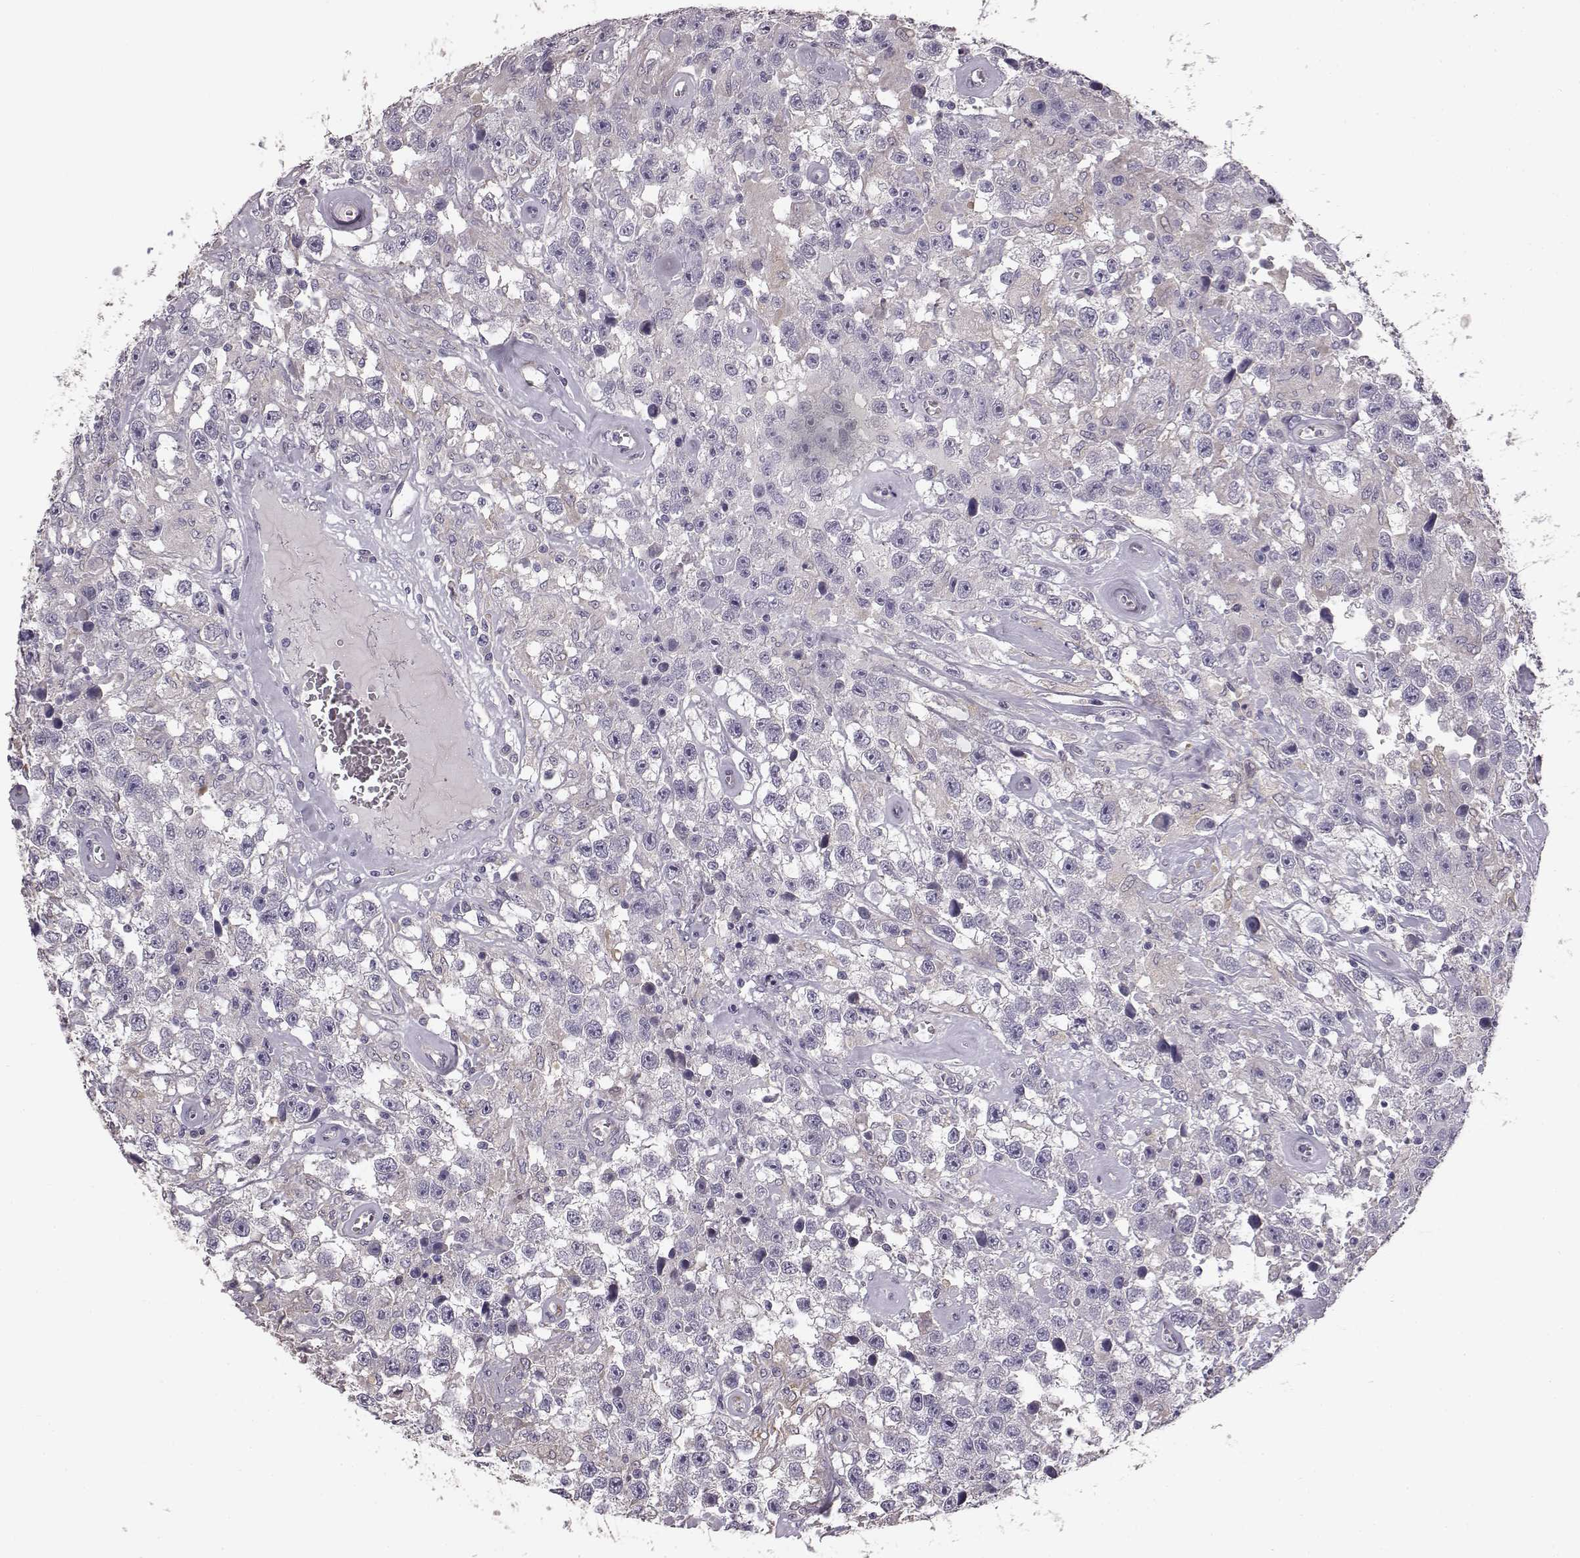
{"staining": {"intensity": "negative", "quantity": "none", "location": "none"}, "tissue": "testis cancer", "cell_type": "Tumor cells", "image_type": "cancer", "snomed": [{"axis": "morphology", "description": "Seminoma, NOS"}, {"axis": "topography", "description": "Testis"}], "caption": "A photomicrograph of human testis cancer is negative for staining in tumor cells. (DAB IHC, high magnification).", "gene": "GHR", "patient": {"sex": "male", "age": 43}}